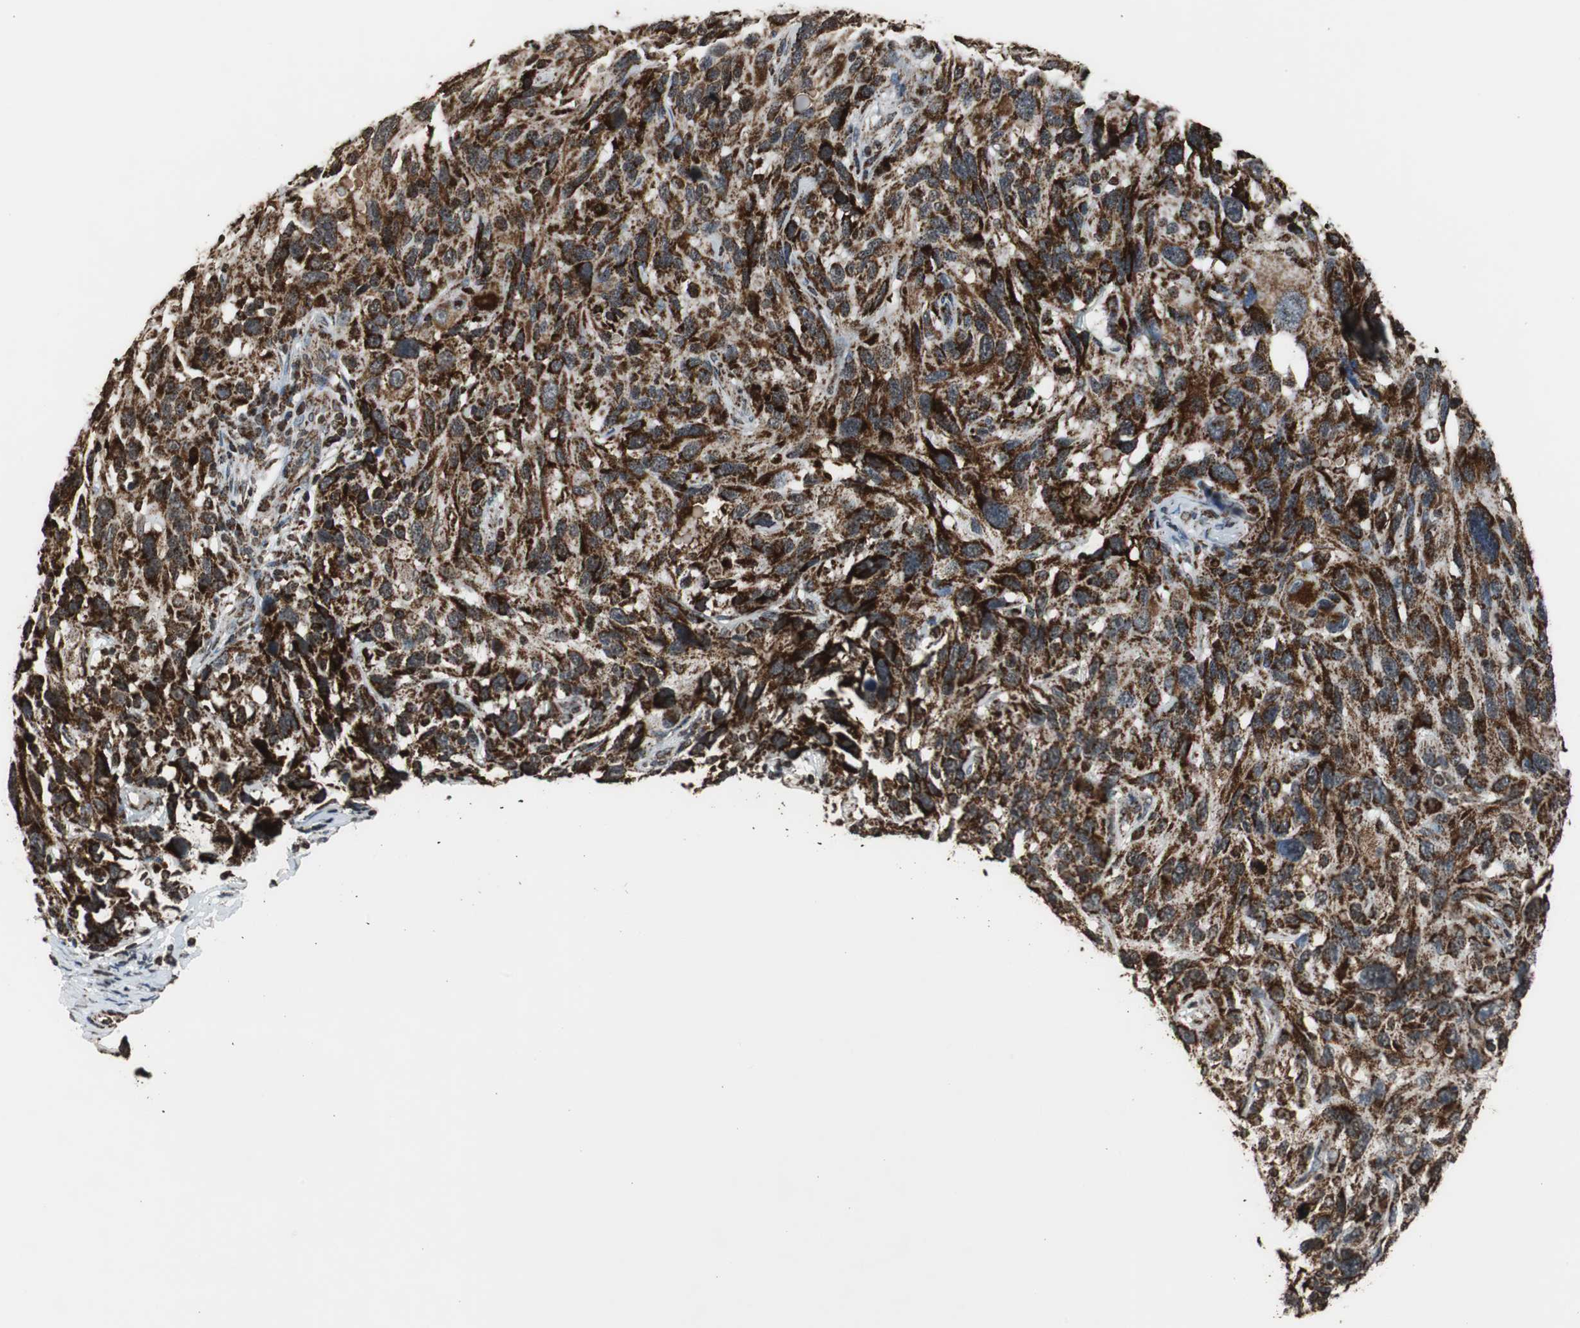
{"staining": {"intensity": "strong", "quantity": ">75%", "location": "cytoplasmic/membranous"}, "tissue": "melanoma", "cell_type": "Tumor cells", "image_type": "cancer", "snomed": [{"axis": "morphology", "description": "Malignant melanoma, NOS"}, {"axis": "topography", "description": "Skin"}], "caption": "Malignant melanoma was stained to show a protein in brown. There is high levels of strong cytoplasmic/membranous expression in approximately >75% of tumor cells.", "gene": "HSPA9", "patient": {"sex": "male", "age": 53}}